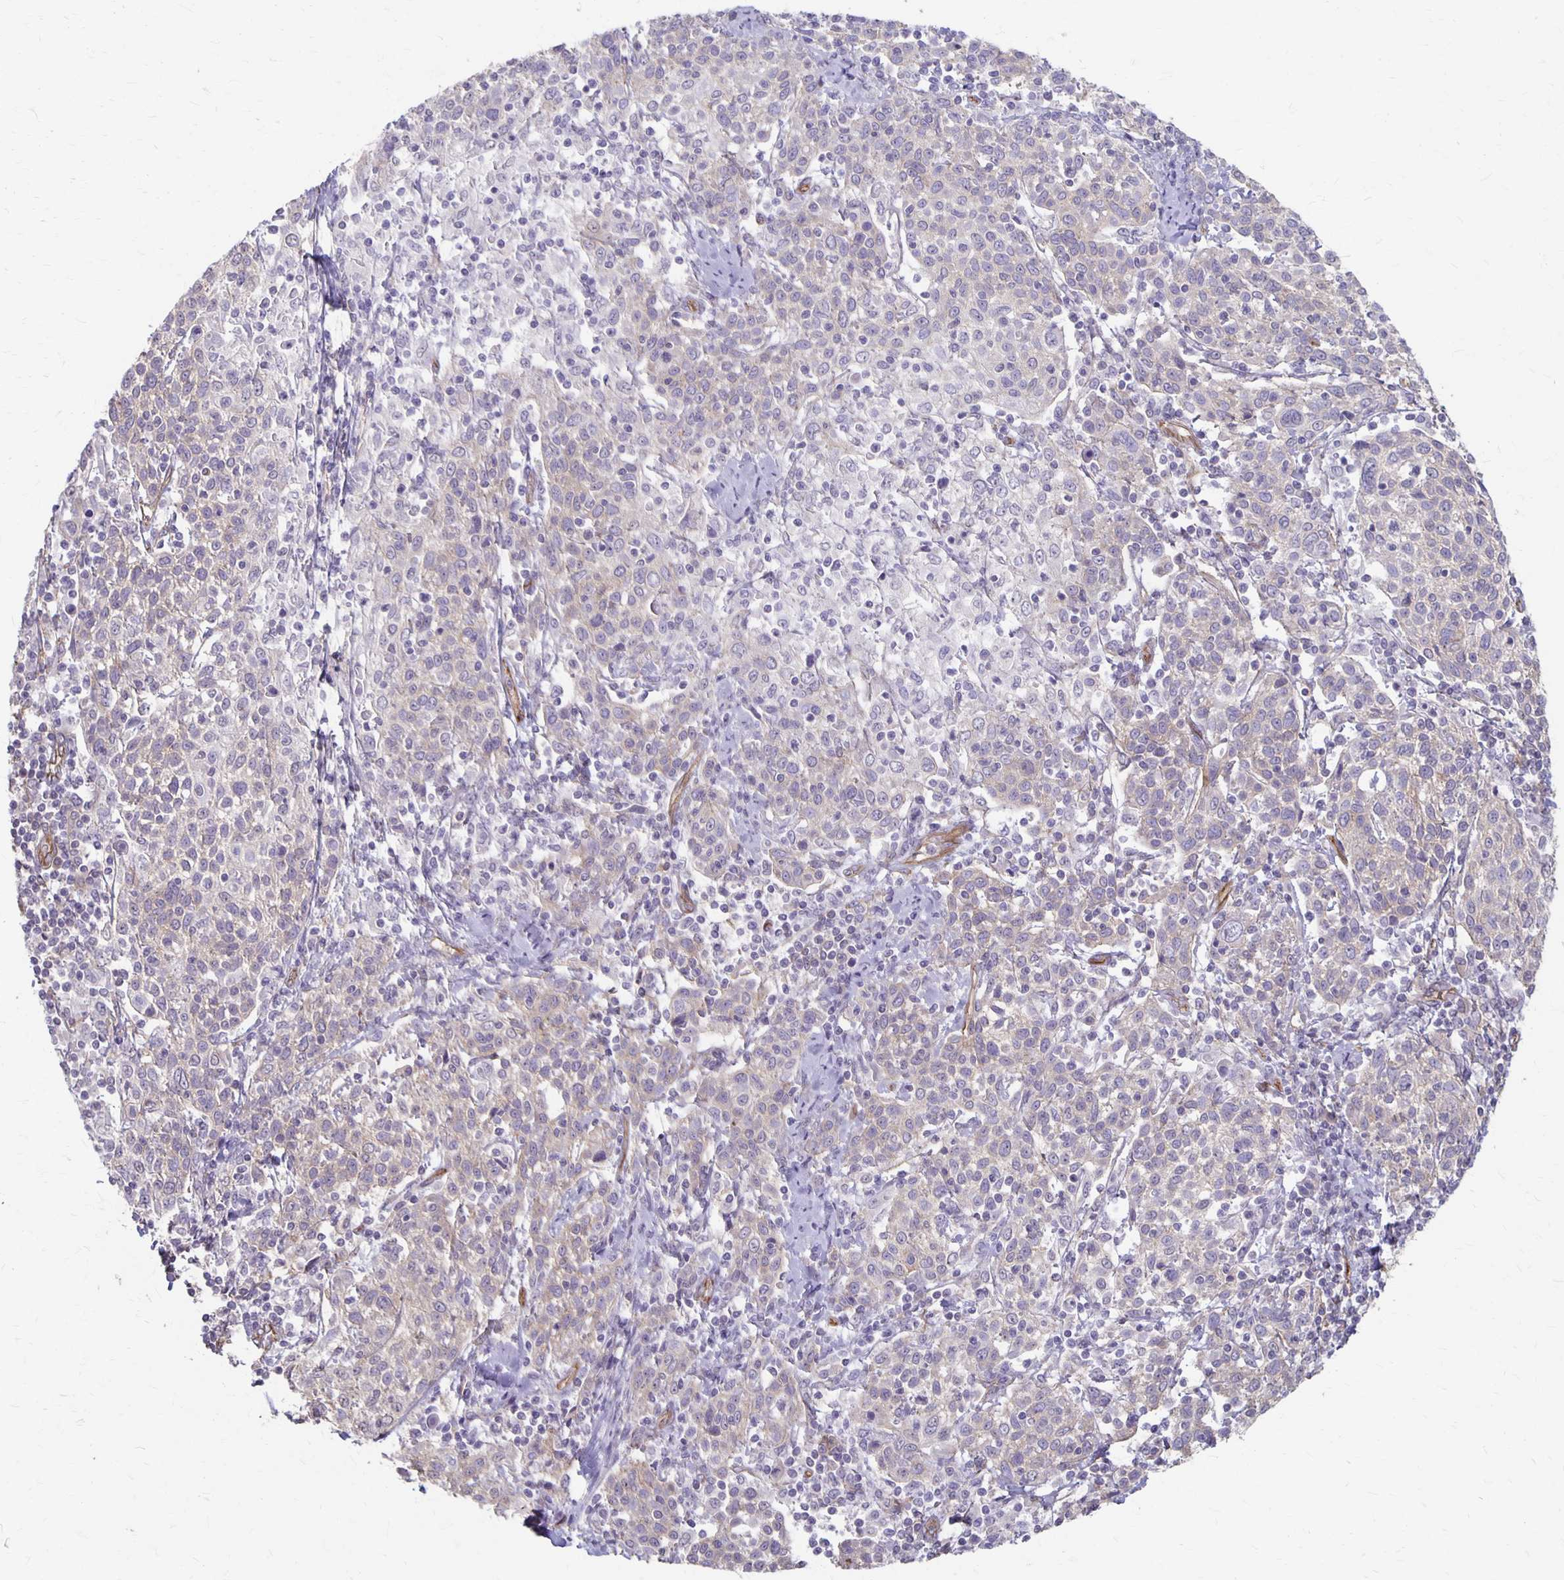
{"staining": {"intensity": "weak", "quantity": "<25%", "location": "cytoplasmic/membranous"}, "tissue": "cervical cancer", "cell_type": "Tumor cells", "image_type": "cancer", "snomed": [{"axis": "morphology", "description": "Squamous cell carcinoma, NOS"}, {"axis": "topography", "description": "Cervix"}], "caption": "Immunohistochemistry of cervical squamous cell carcinoma exhibits no expression in tumor cells.", "gene": "PPP1R3E", "patient": {"sex": "female", "age": 61}}